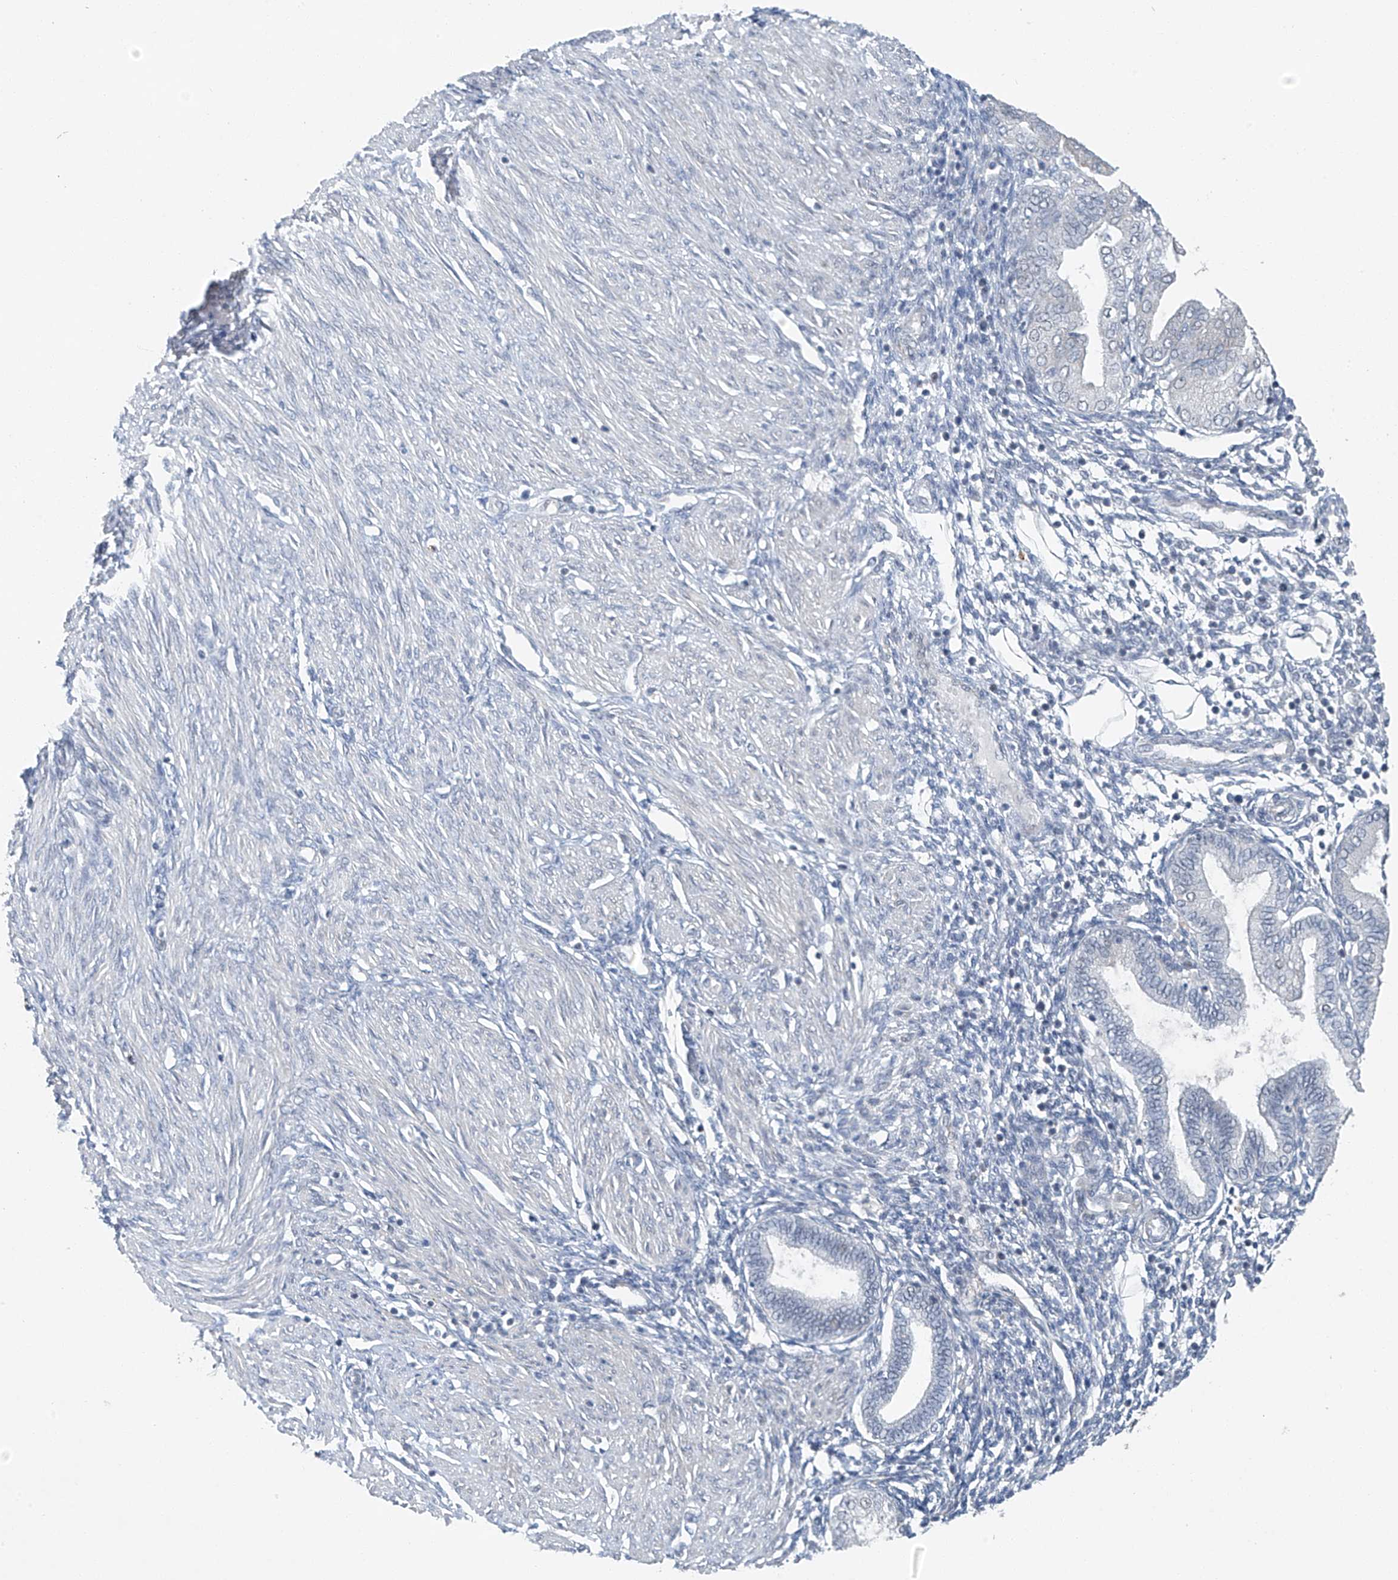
{"staining": {"intensity": "negative", "quantity": "none", "location": "none"}, "tissue": "endometrium", "cell_type": "Cells in endometrial stroma", "image_type": "normal", "snomed": [{"axis": "morphology", "description": "Normal tissue, NOS"}, {"axis": "topography", "description": "Endometrium"}], "caption": "An image of human endometrium is negative for staining in cells in endometrial stroma. (Immunohistochemistry, brightfield microscopy, high magnification).", "gene": "TAF8", "patient": {"sex": "female", "age": 53}}